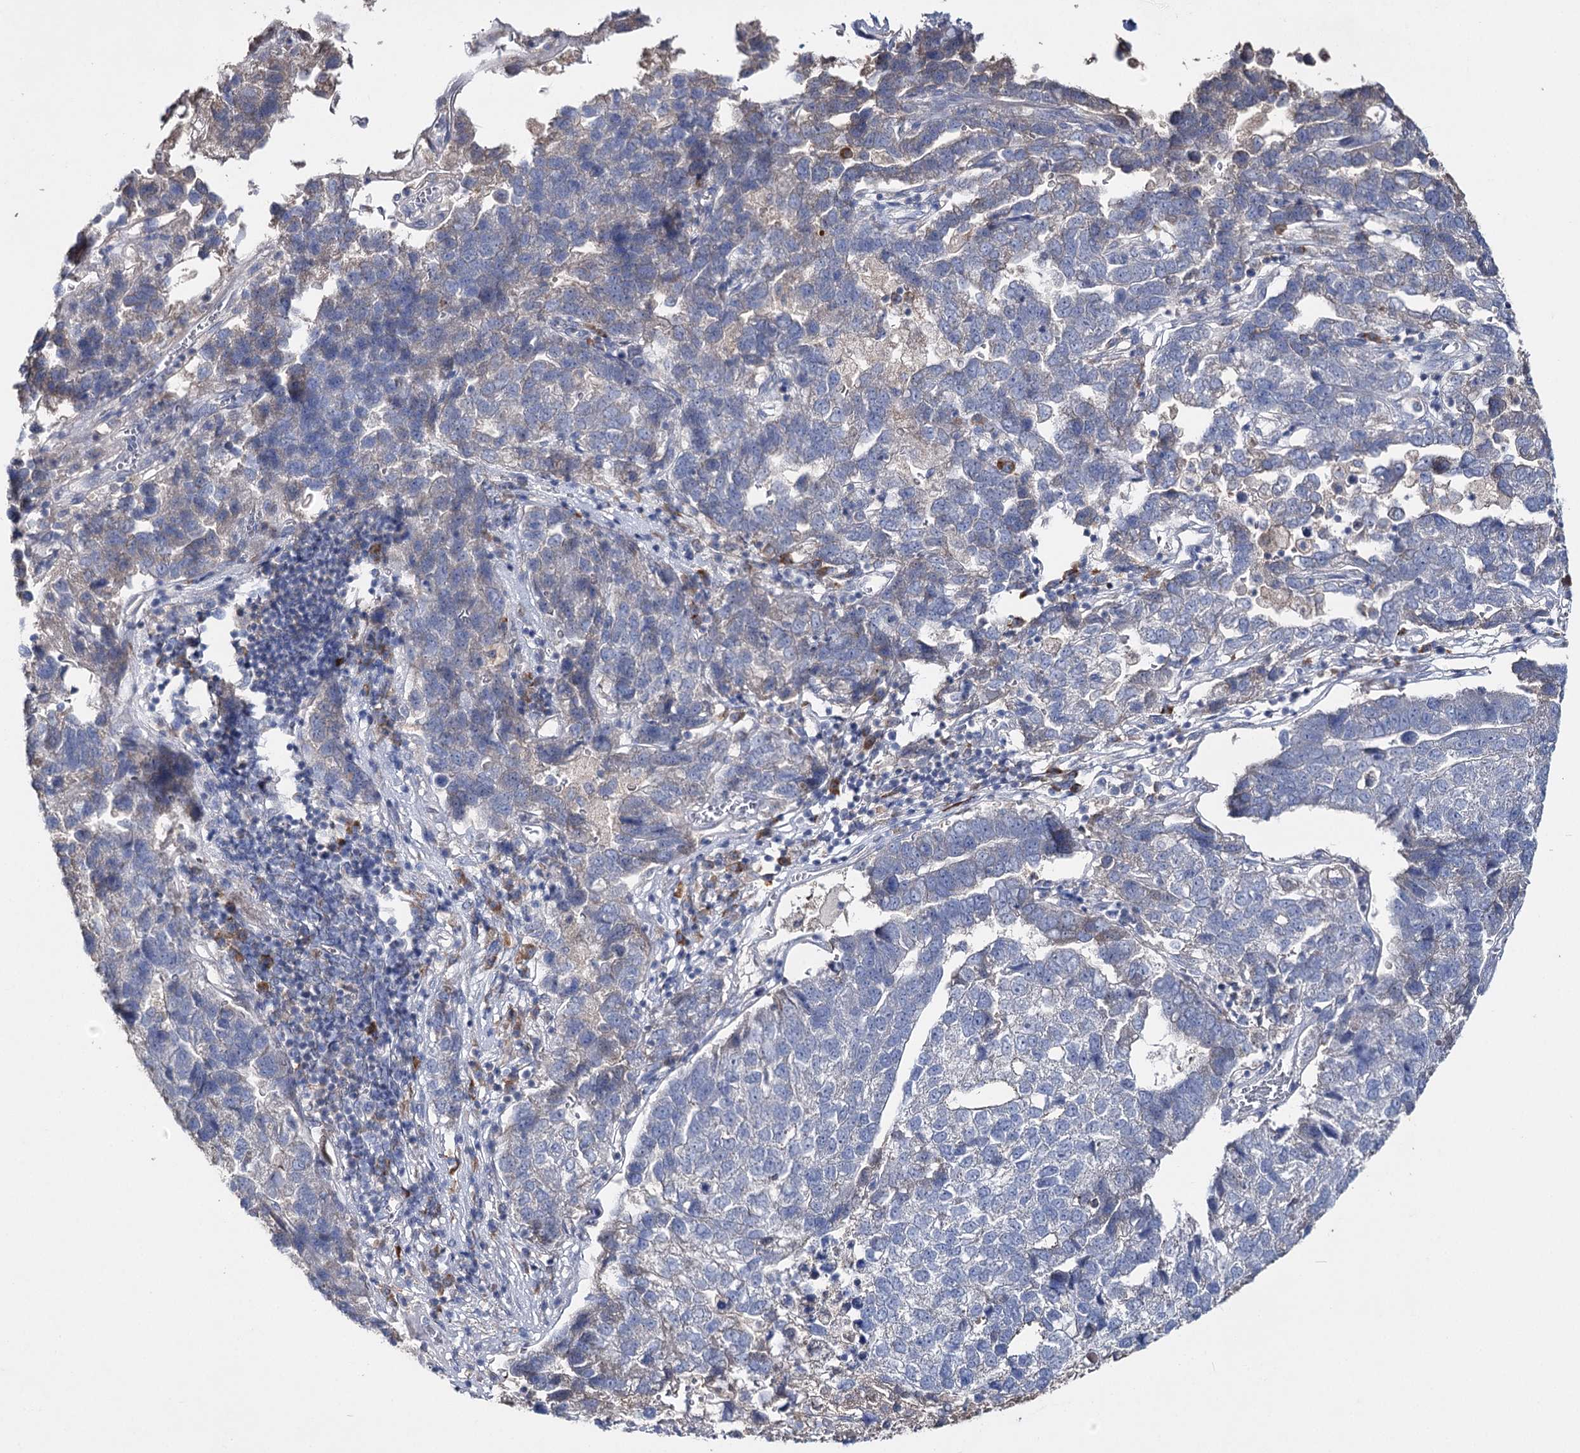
{"staining": {"intensity": "negative", "quantity": "none", "location": "none"}, "tissue": "pancreatic cancer", "cell_type": "Tumor cells", "image_type": "cancer", "snomed": [{"axis": "morphology", "description": "Adenocarcinoma, NOS"}, {"axis": "topography", "description": "Pancreas"}], "caption": "Protein analysis of pancreatic adenocarcinoma displays no significant positivity in tumor cells.", "gene": "IL1RAP", "patient": {"sex": "female", "age": 61}}